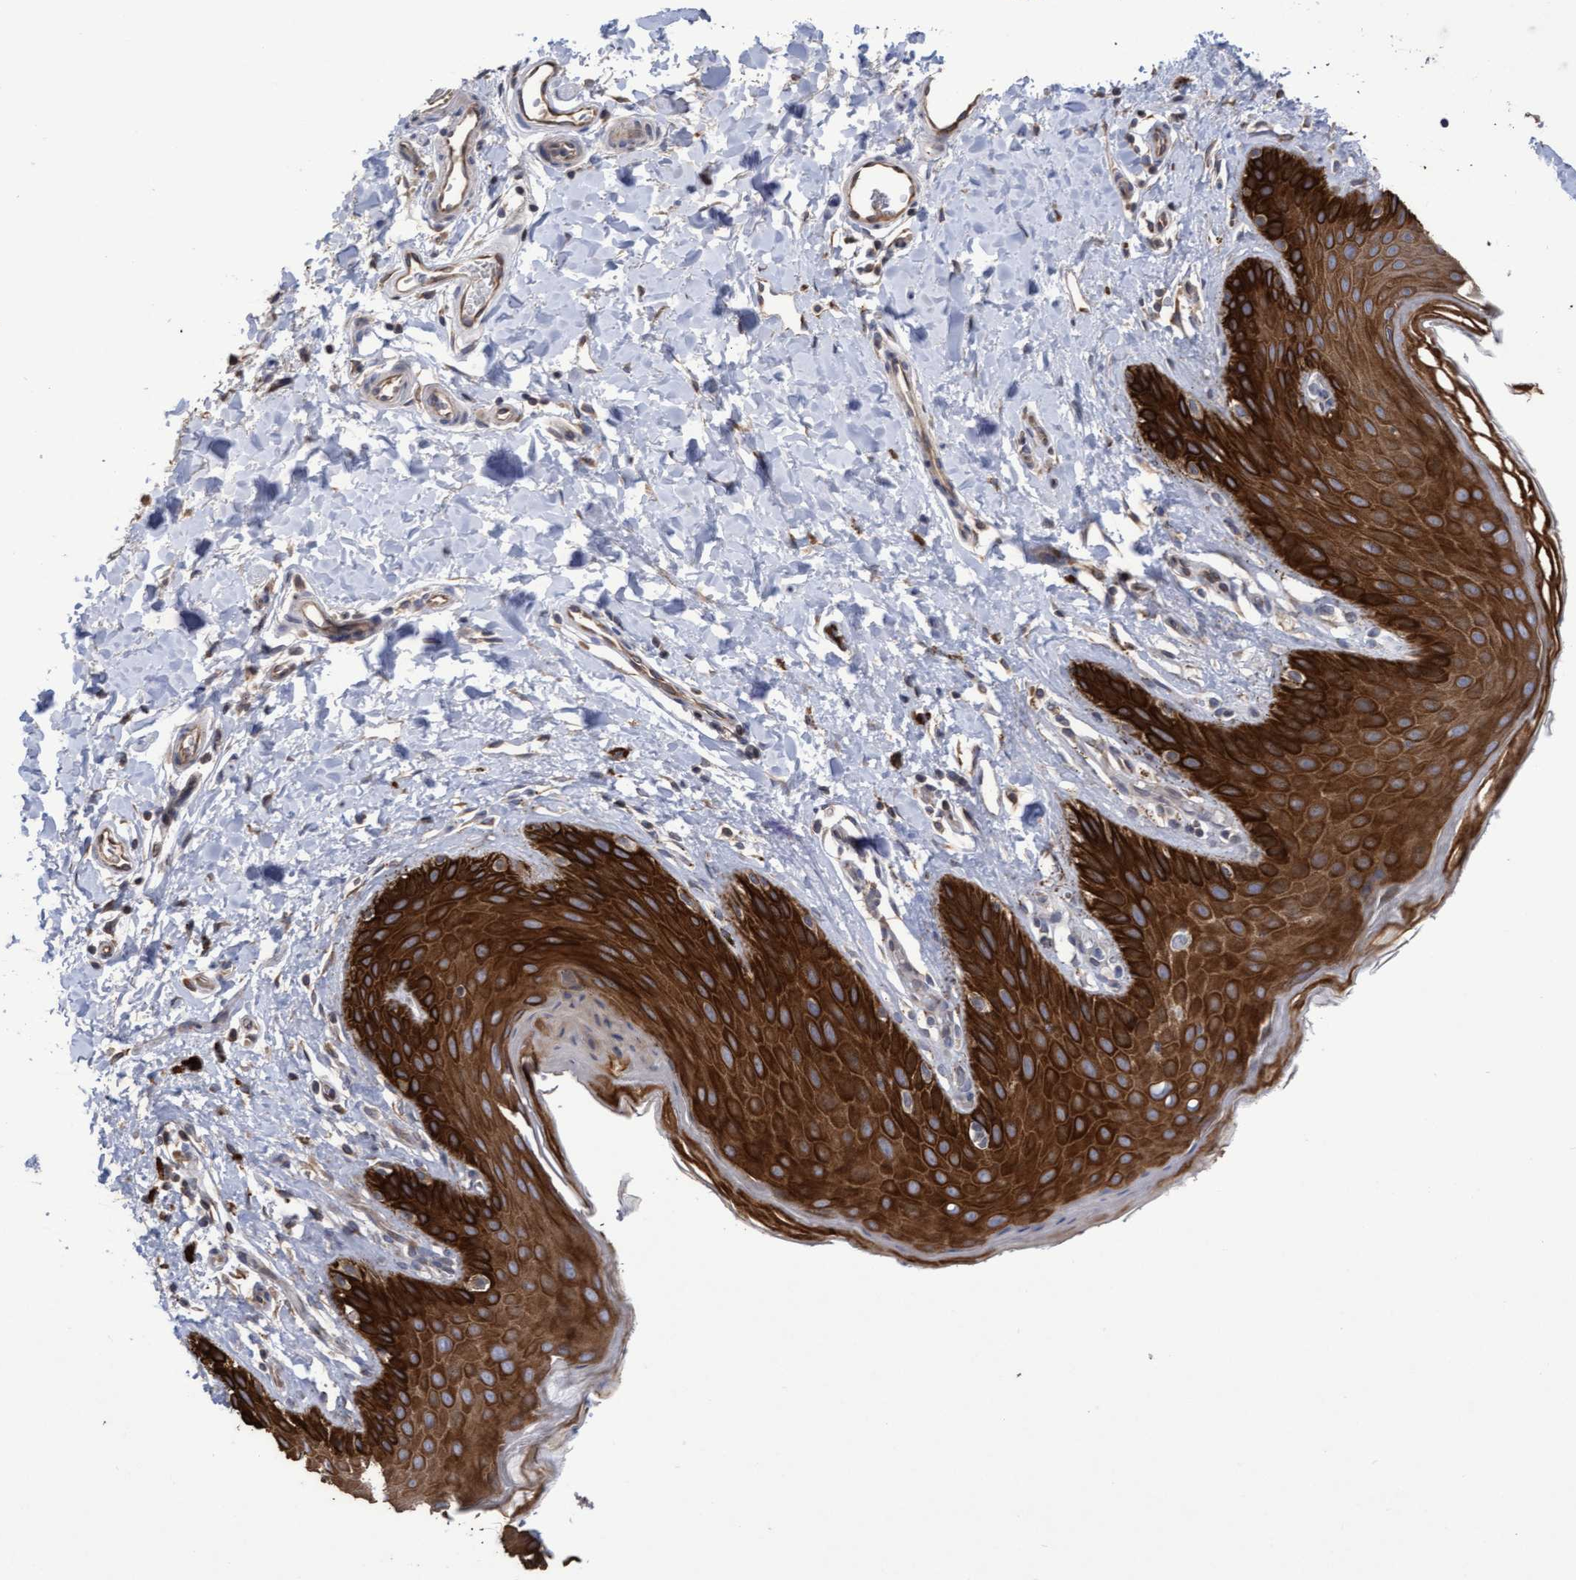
{"staining": {"intensity": "strong", "quantity": ">75%", "location": "cytoplasmic/membranous"}, "tissue": "skin", "cell_type": "Epidermal cells", "image_type": "normal", "snomed": [{"axis": "morphology", "description": "Normal tissue, NOS"}, {"axis": "topography", "description": "Anal"}, {"axis": "topography", "description": "Peripheral nerve tissue"}], "caption": "A high-resolution micrograph shows IHC staining of normal skin, which demonstrates strong cytoplasmic/membranous positivity in about >75% of epidermal cells. The staining was performed using DAB (3,3'-diaminobenzidine) to visualize the protein expression in brown, while the nuclei were stained in blue with hematoxylin (Magnification: 20x).", "gene": "KRT24", "patient": {"sex": "male", "age": 44}}